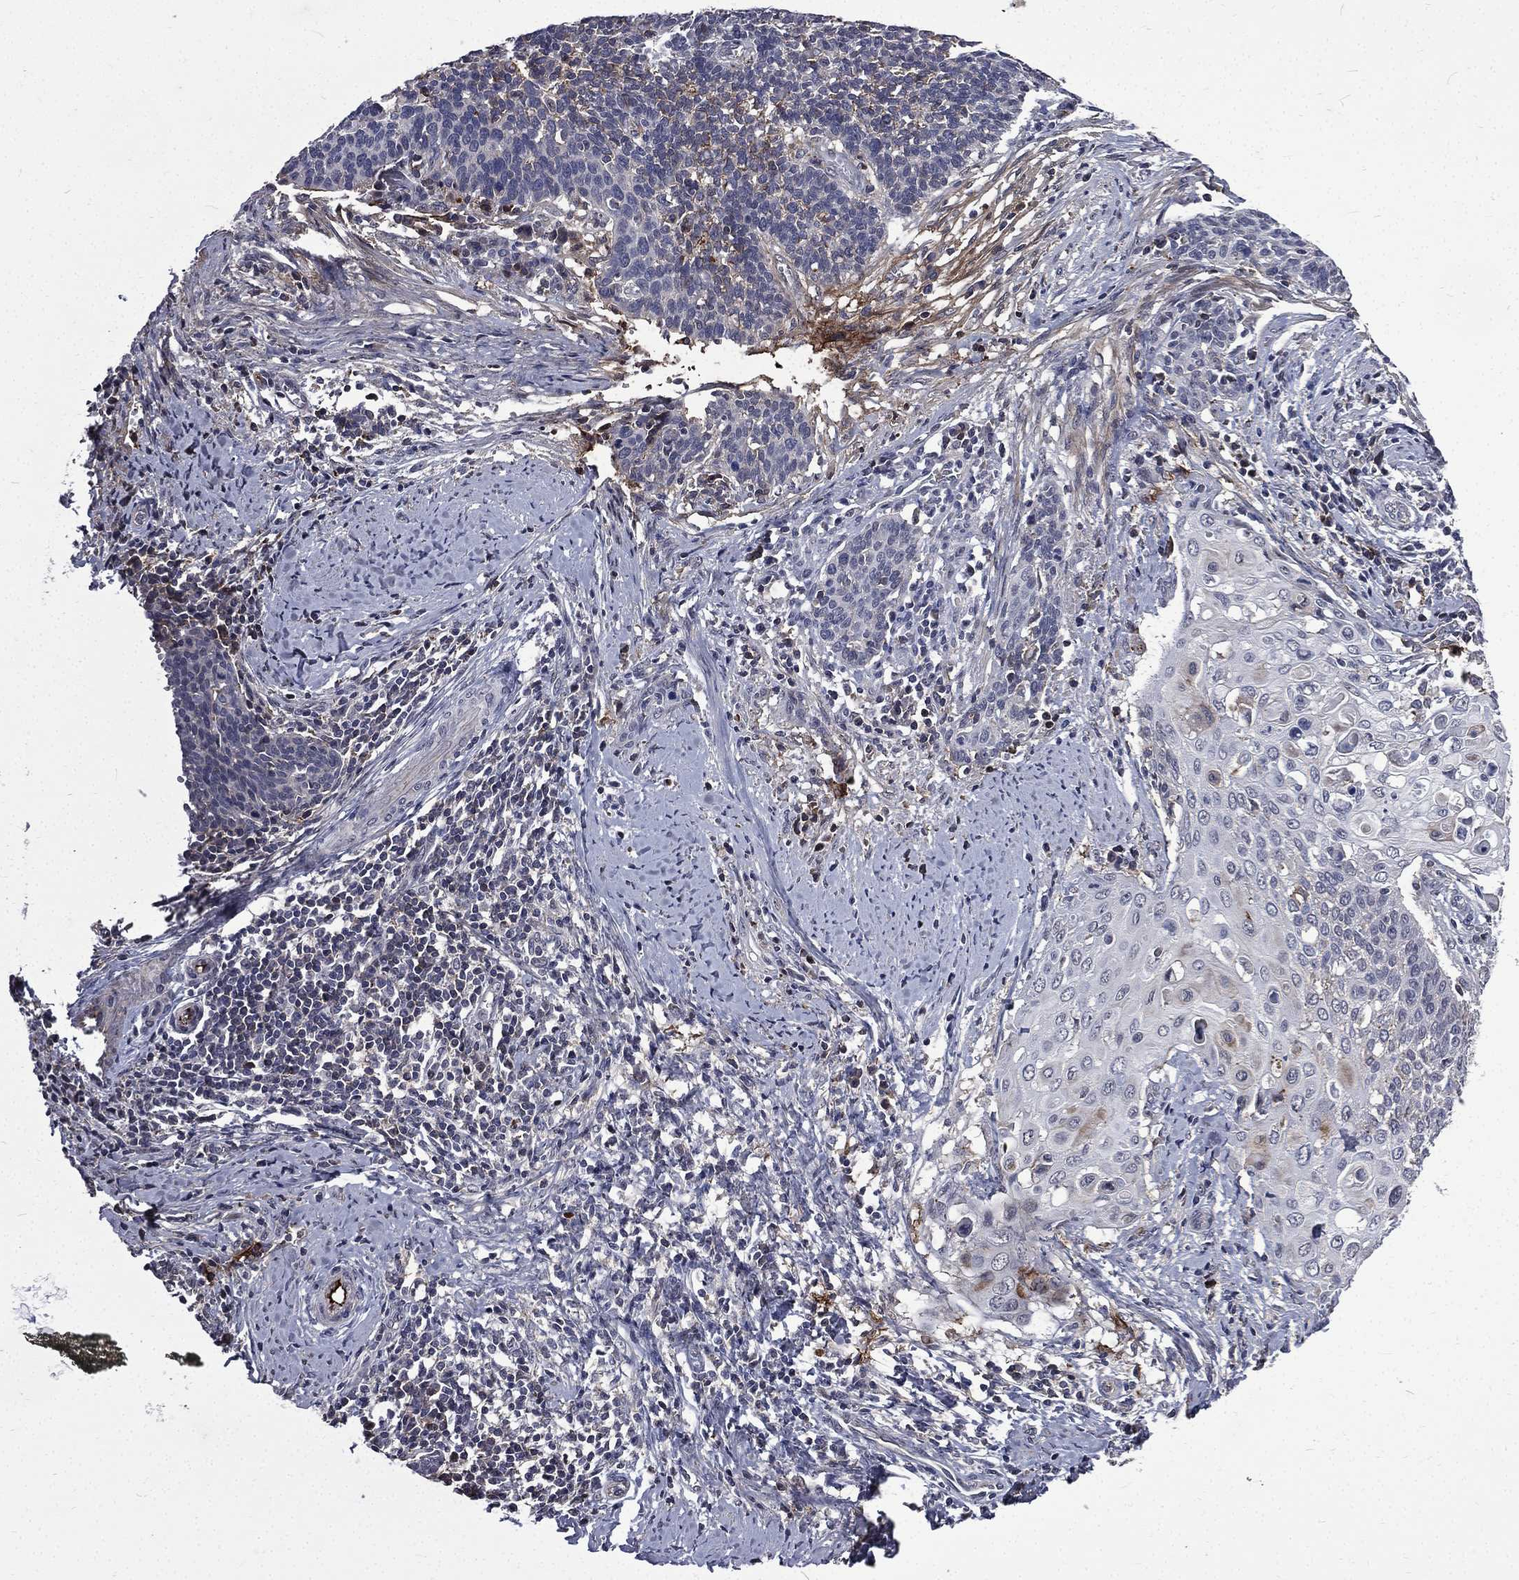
{"staining": {"intensity": "negative", "quantity": "none", "location": "none"}, "tissue": "cervical cancer", "cell_type": "Tumor cells", "image_type": "cancer", "snomed": [{"axis": "morphology", "description": "Squamous cell carcinoma, NOS"}, {"axis": "topography", "description": "Cervix"}], "caption": "An immunohistochemistry (IHC) histopathology image of cervical cancer (squamous cell carcinoma) is shown. There is no staining in tumor cells of cervical cancer (squamous cell carcinoma).", "gene": "FGG", "patient": {"sex": "female", "age": 39}}